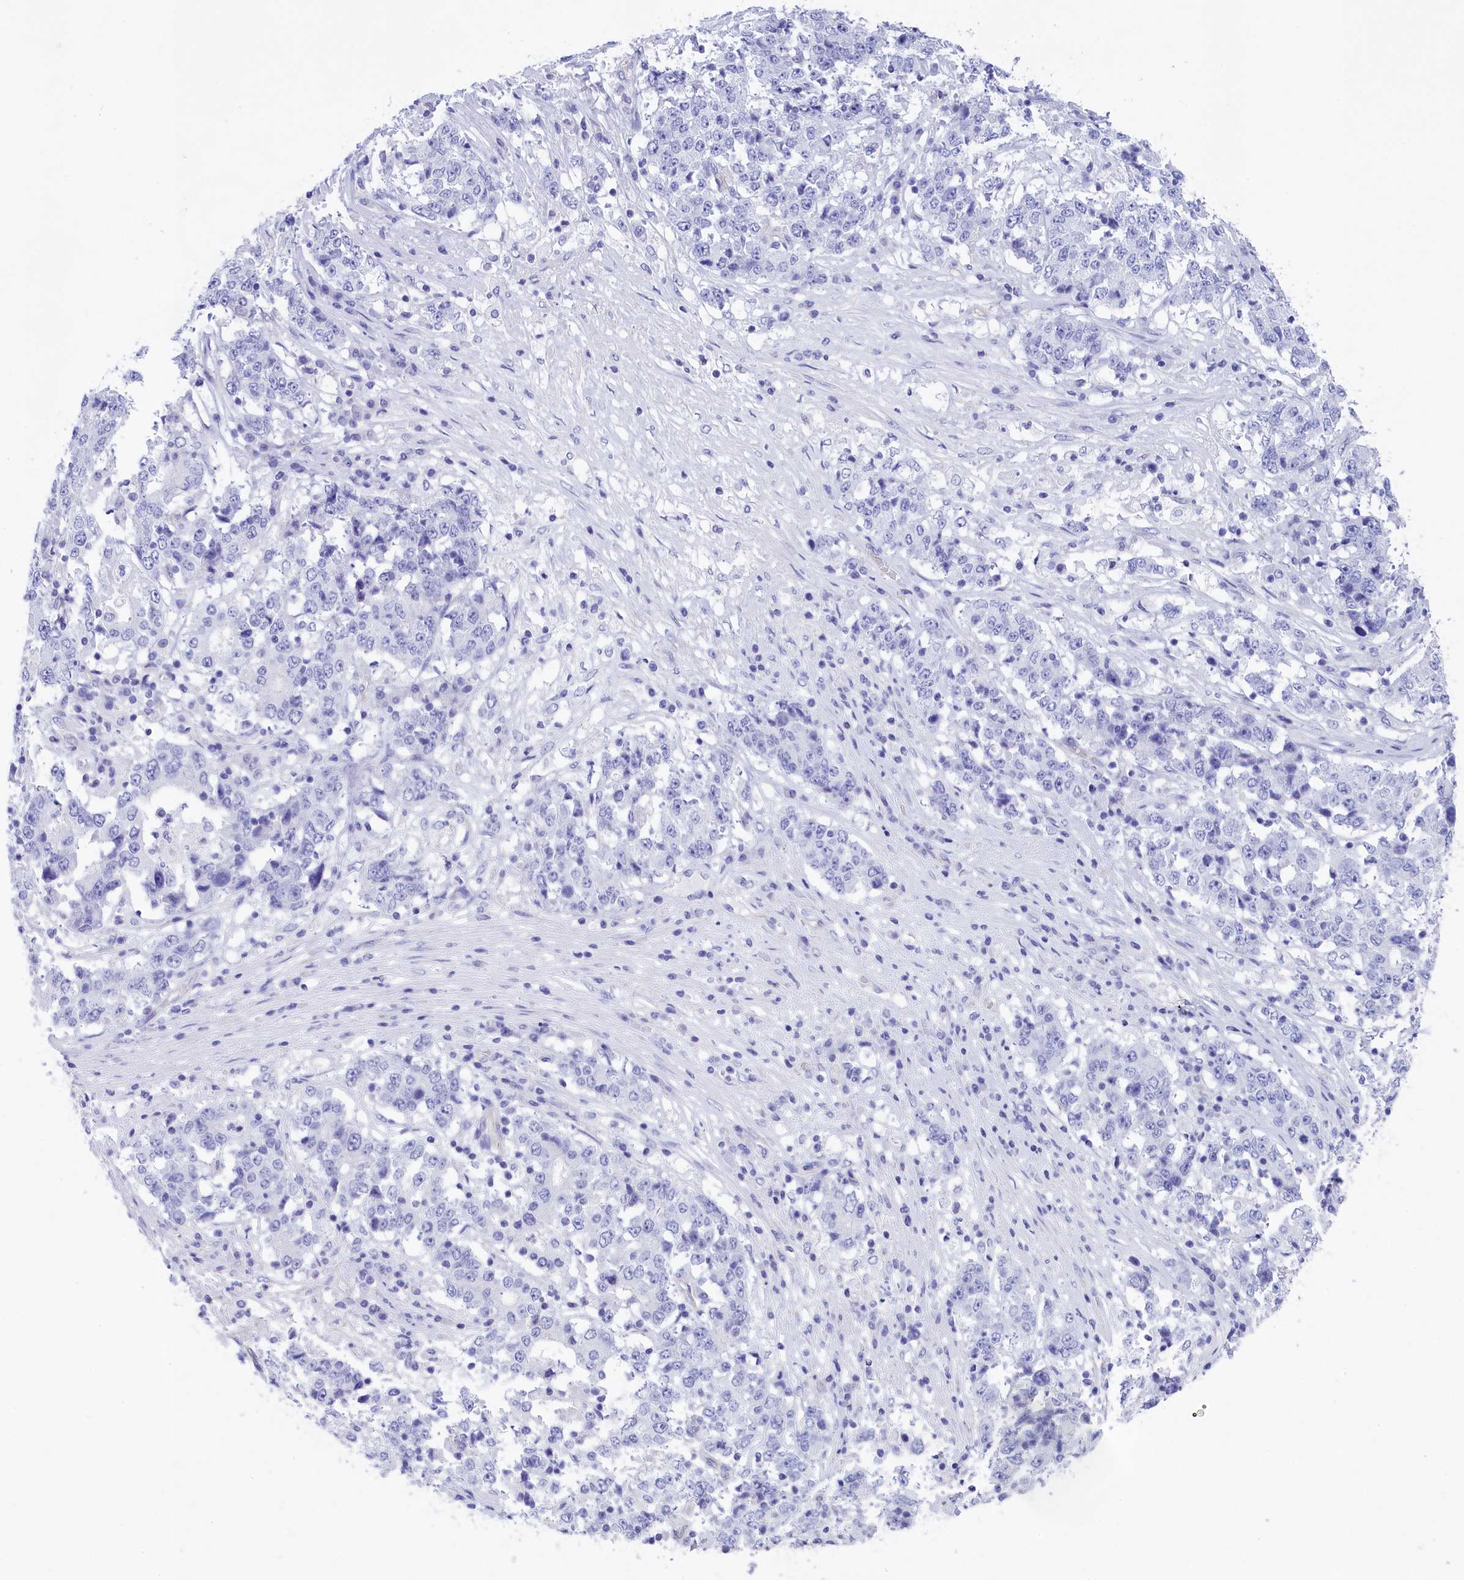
{"staining": {"intensity": "negative", "quantity": "none", "location": "none"}, "tissue": "stomach cancer", "cell_type": "Tumor cells", "image_type": "cancer", "snomed": [{"axis": "morphology", "description": "Adenocarcinoma, NOS"}, {"axis": "topography", "description": "Stomach"}], "caption": "Tumor cells show no significant staining in adenocarcinoma (stomach).", "gene": "TACSTD2", "patient": {"sex": "male", "age": 59}}